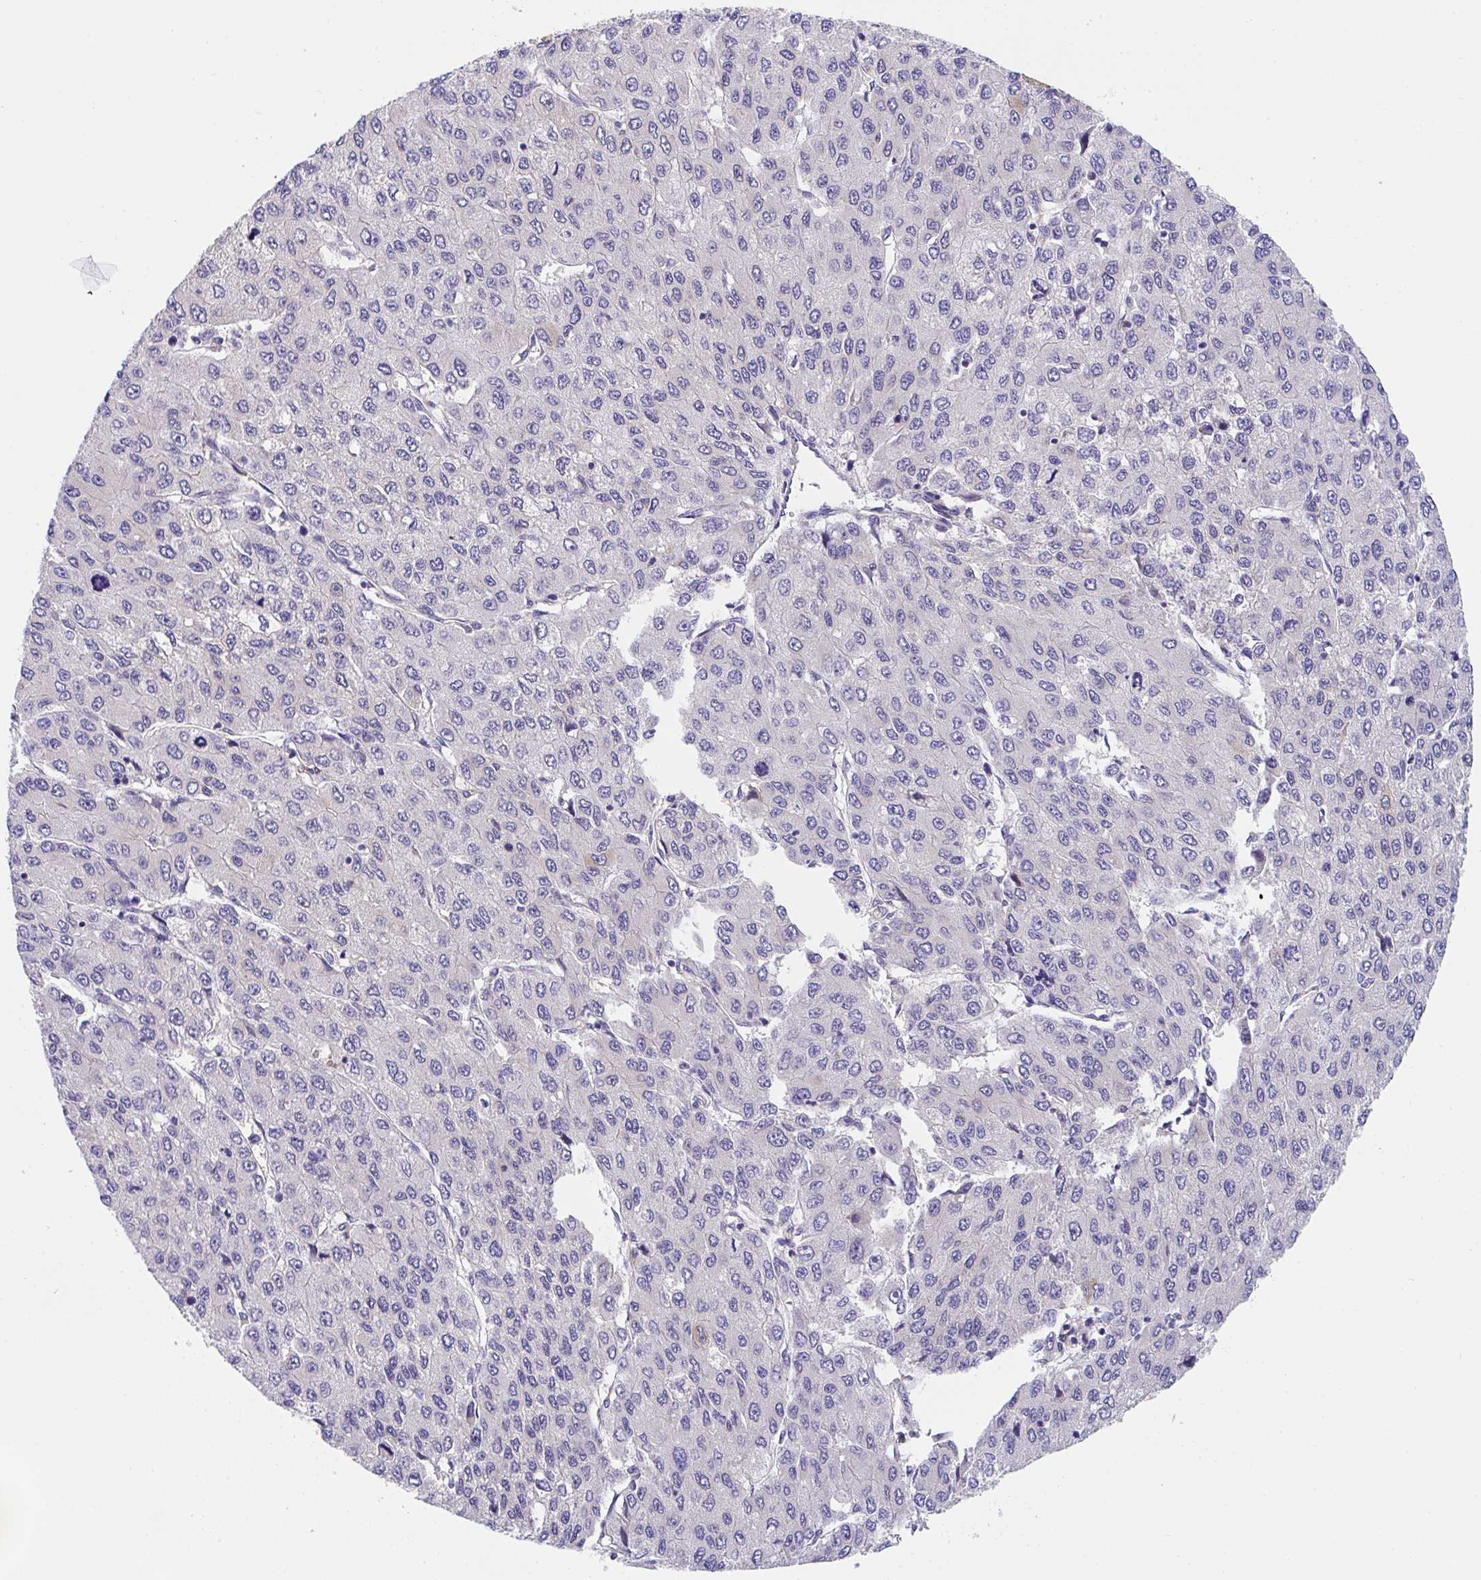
{"staining": {"intensity": "negative", "quantity": "none", "location": "none"}, "tissue": "liver cancer", "cell_type": "Tumor cells", "image_type": "cancer", "snomed": [{"axis": "morphology", "description": "Carcinoma, Hepatocellular, NOS"}, {"axis": "topography", "description": "Liver"}], "caption": "The photomicrograph exhibits no significant staining in tumor cells of liver hepatocellular carcinoma.", "gene": "MIA3", "patient": {"sex": "female", "age": 66}}